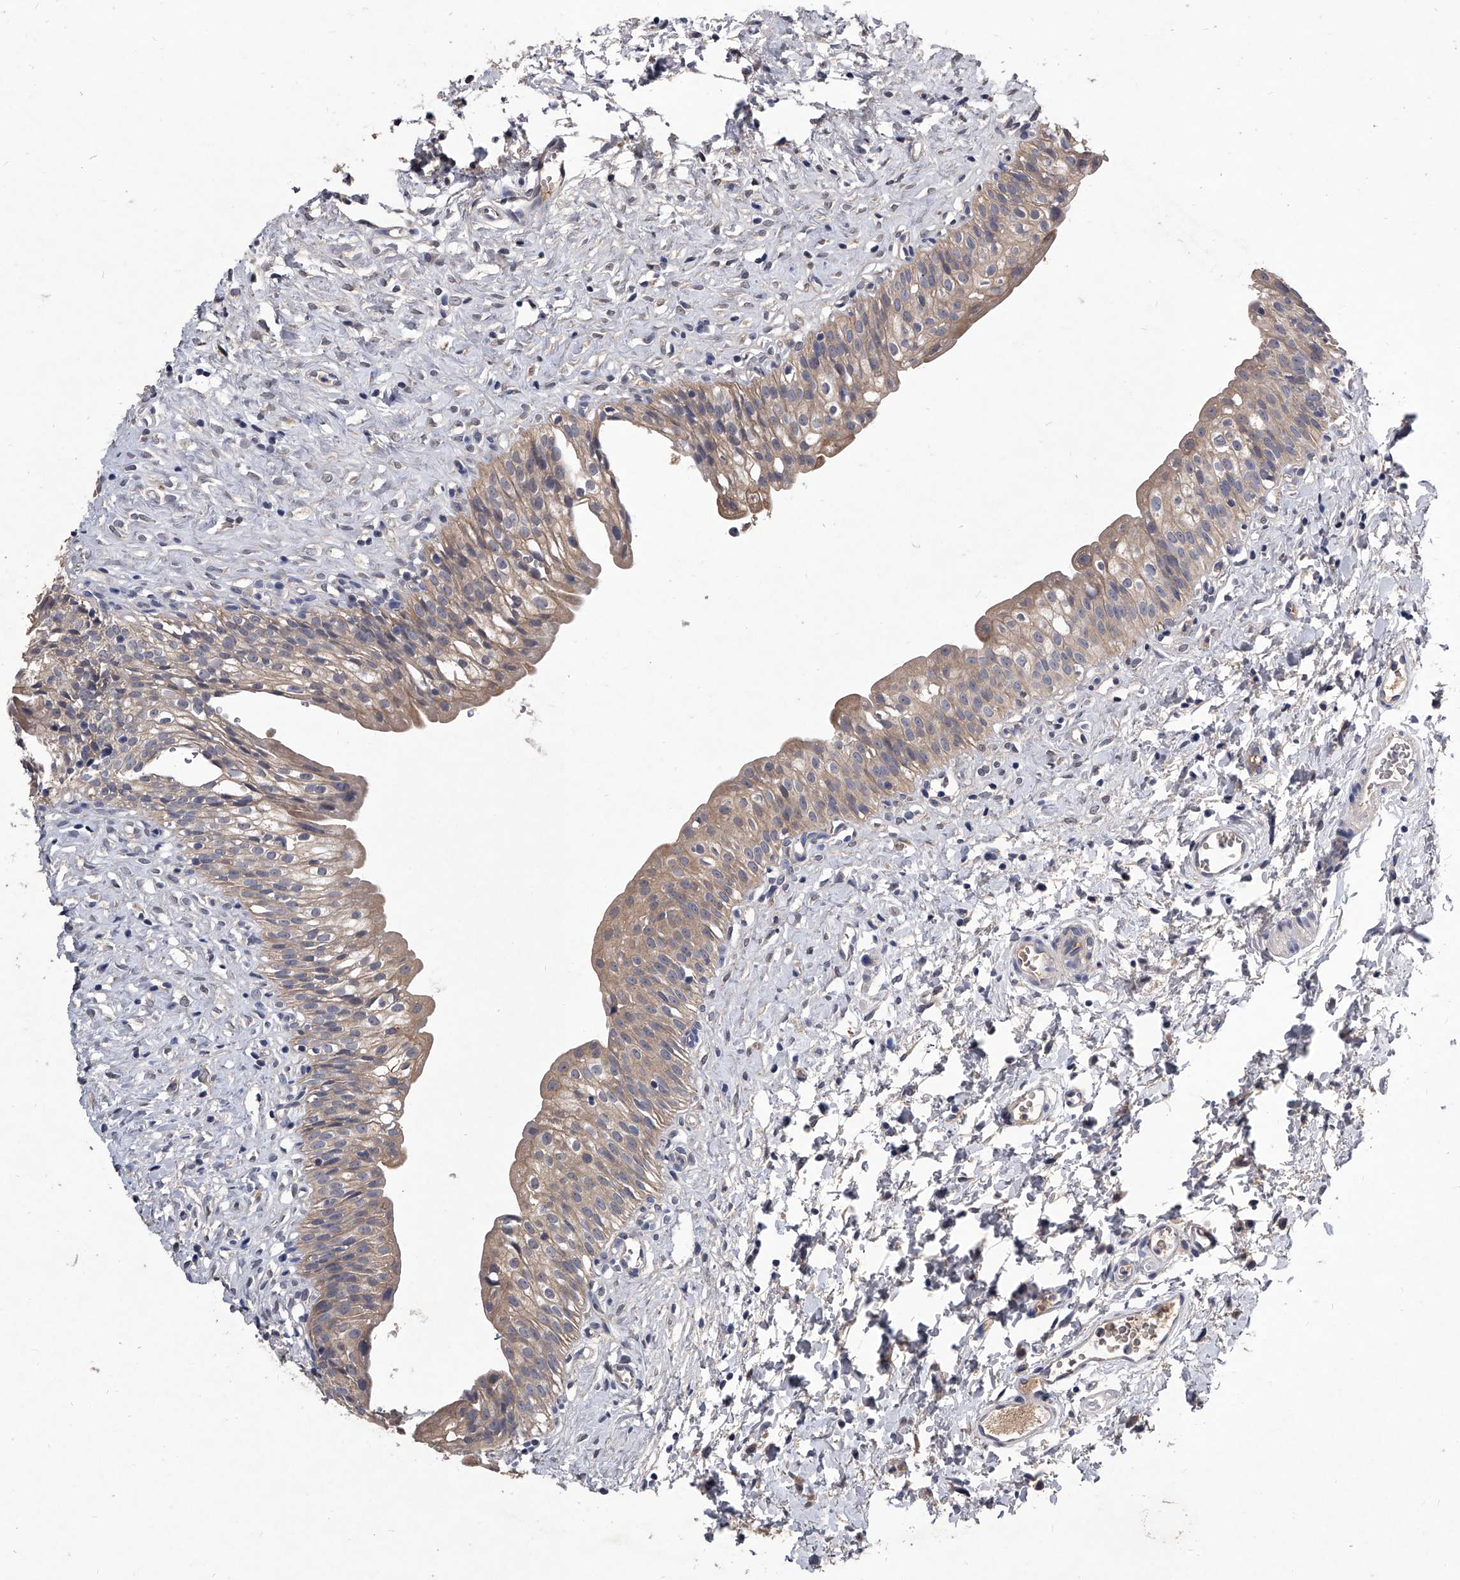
{"staining": {"intensity": "weak", "quantity": ">75%", "location": "cytoplasmic/membranous"}, "tissue": "urinary bladder", "cell_type": "Urothelial cells", "image_type": "normal", "snomed": [{"axis": "morphology", "description": "Normal tissue, NOS"}, {"axis": "topography", "description": "Urinary bladder"}], "caption": "The image shows a brown stain indicating the presence of a protein in the cytoplasmic/membranous of urothelial cells in urinary bladder.", "gene": "C5", "patient": {"sex": "male", "age": 51}}